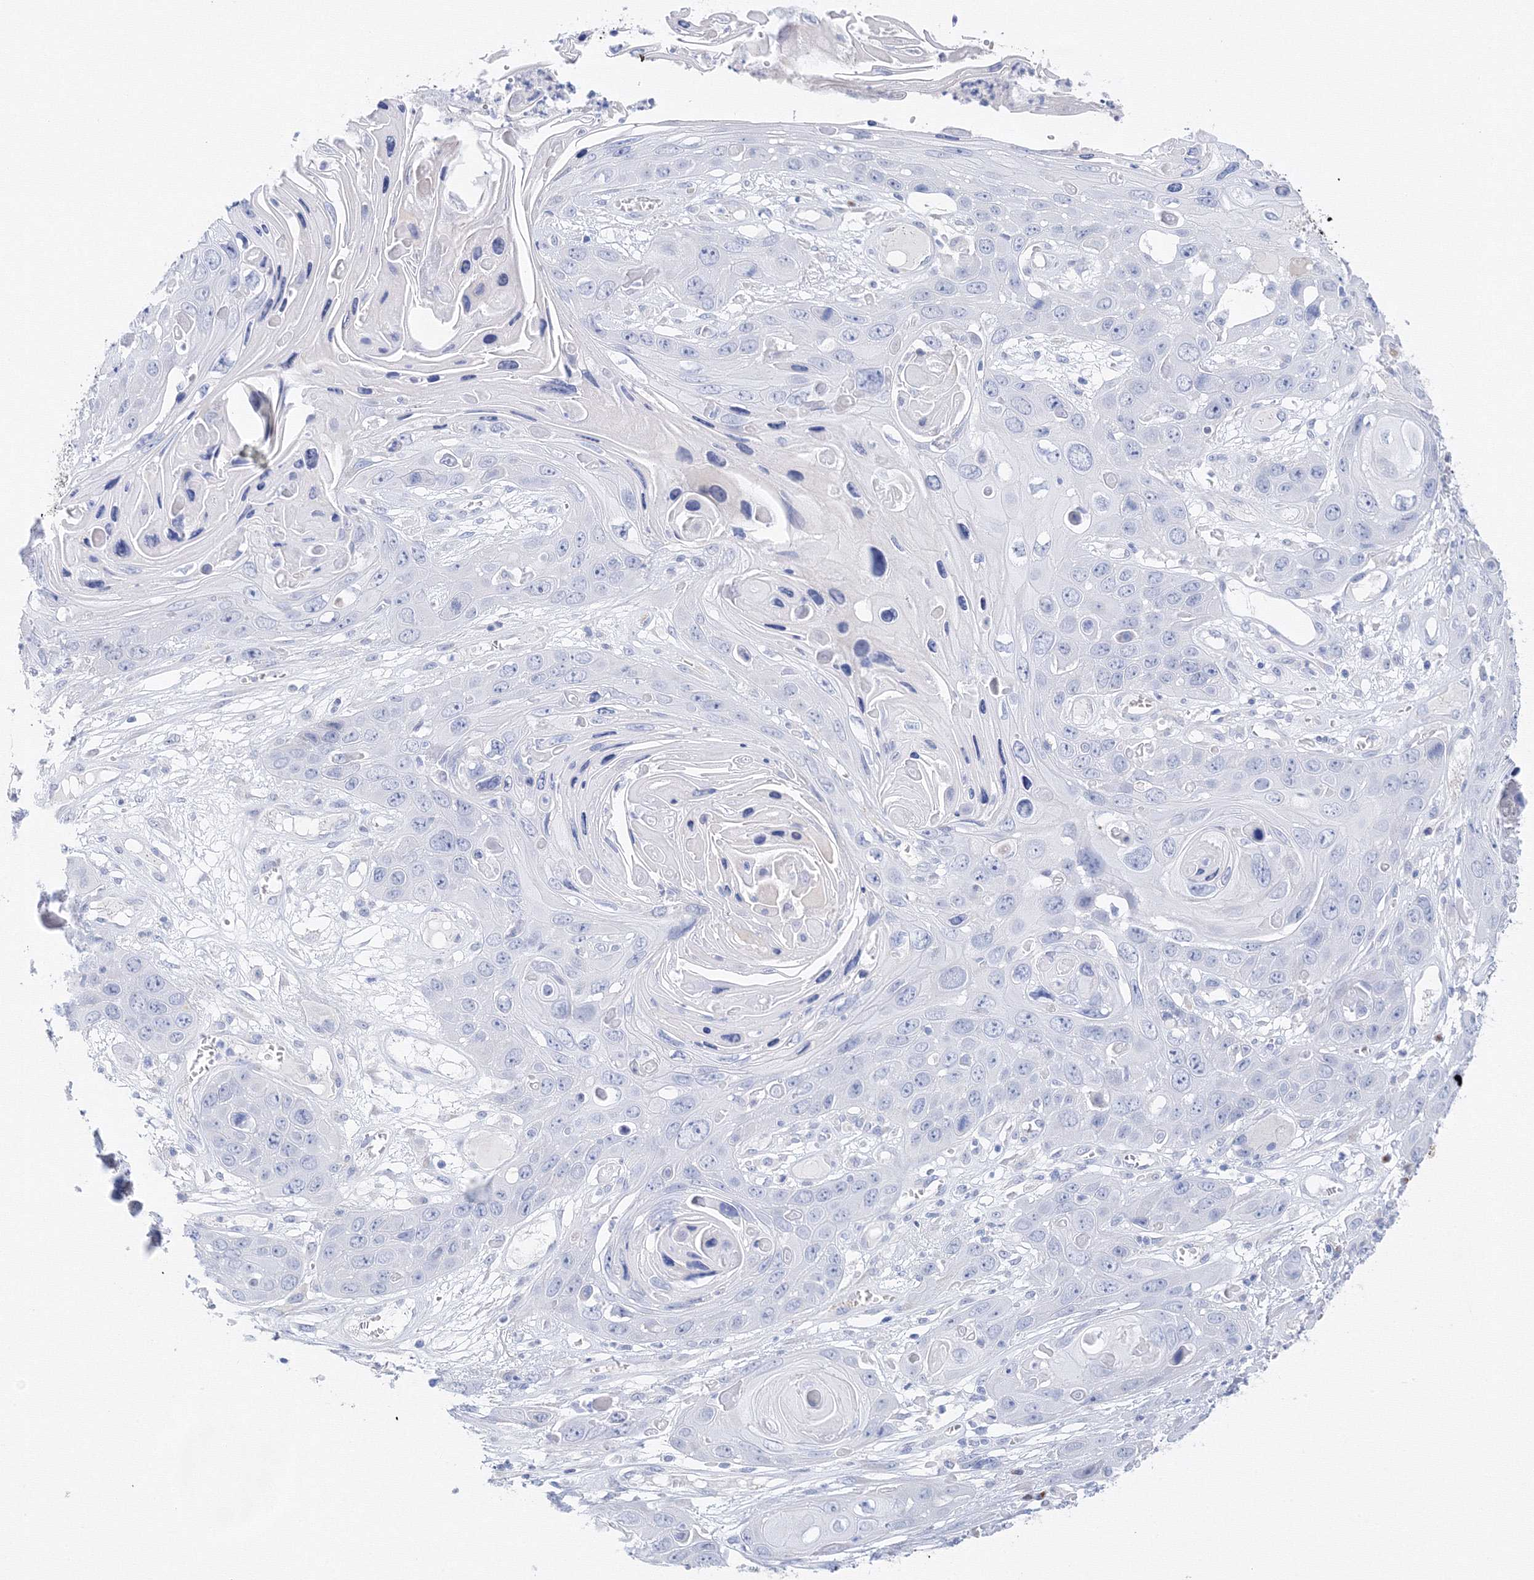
{"staining": {"intensity": "negative", "quantity": "none", "location": "none"}, "tissue": "skin cancer", "cell_type": "Tumor cells", "image_type": "cancer", "snomed": [{"axis": "morphology", "description": "Squamous cell carcinoma, NOS"}, {"axis": "topography", "description": "Skin"}], "caption": "Immunohistochemistry (IHC) of human squamous cell carcinoma (skin) reveals no expression in tumor cells. (Brightfield microscopy of DAB (3,3'-diaminobenzidine) IHC at high magnification).", "gene": "TAMM41", "patient": {"sex": "male", "age": 55}}